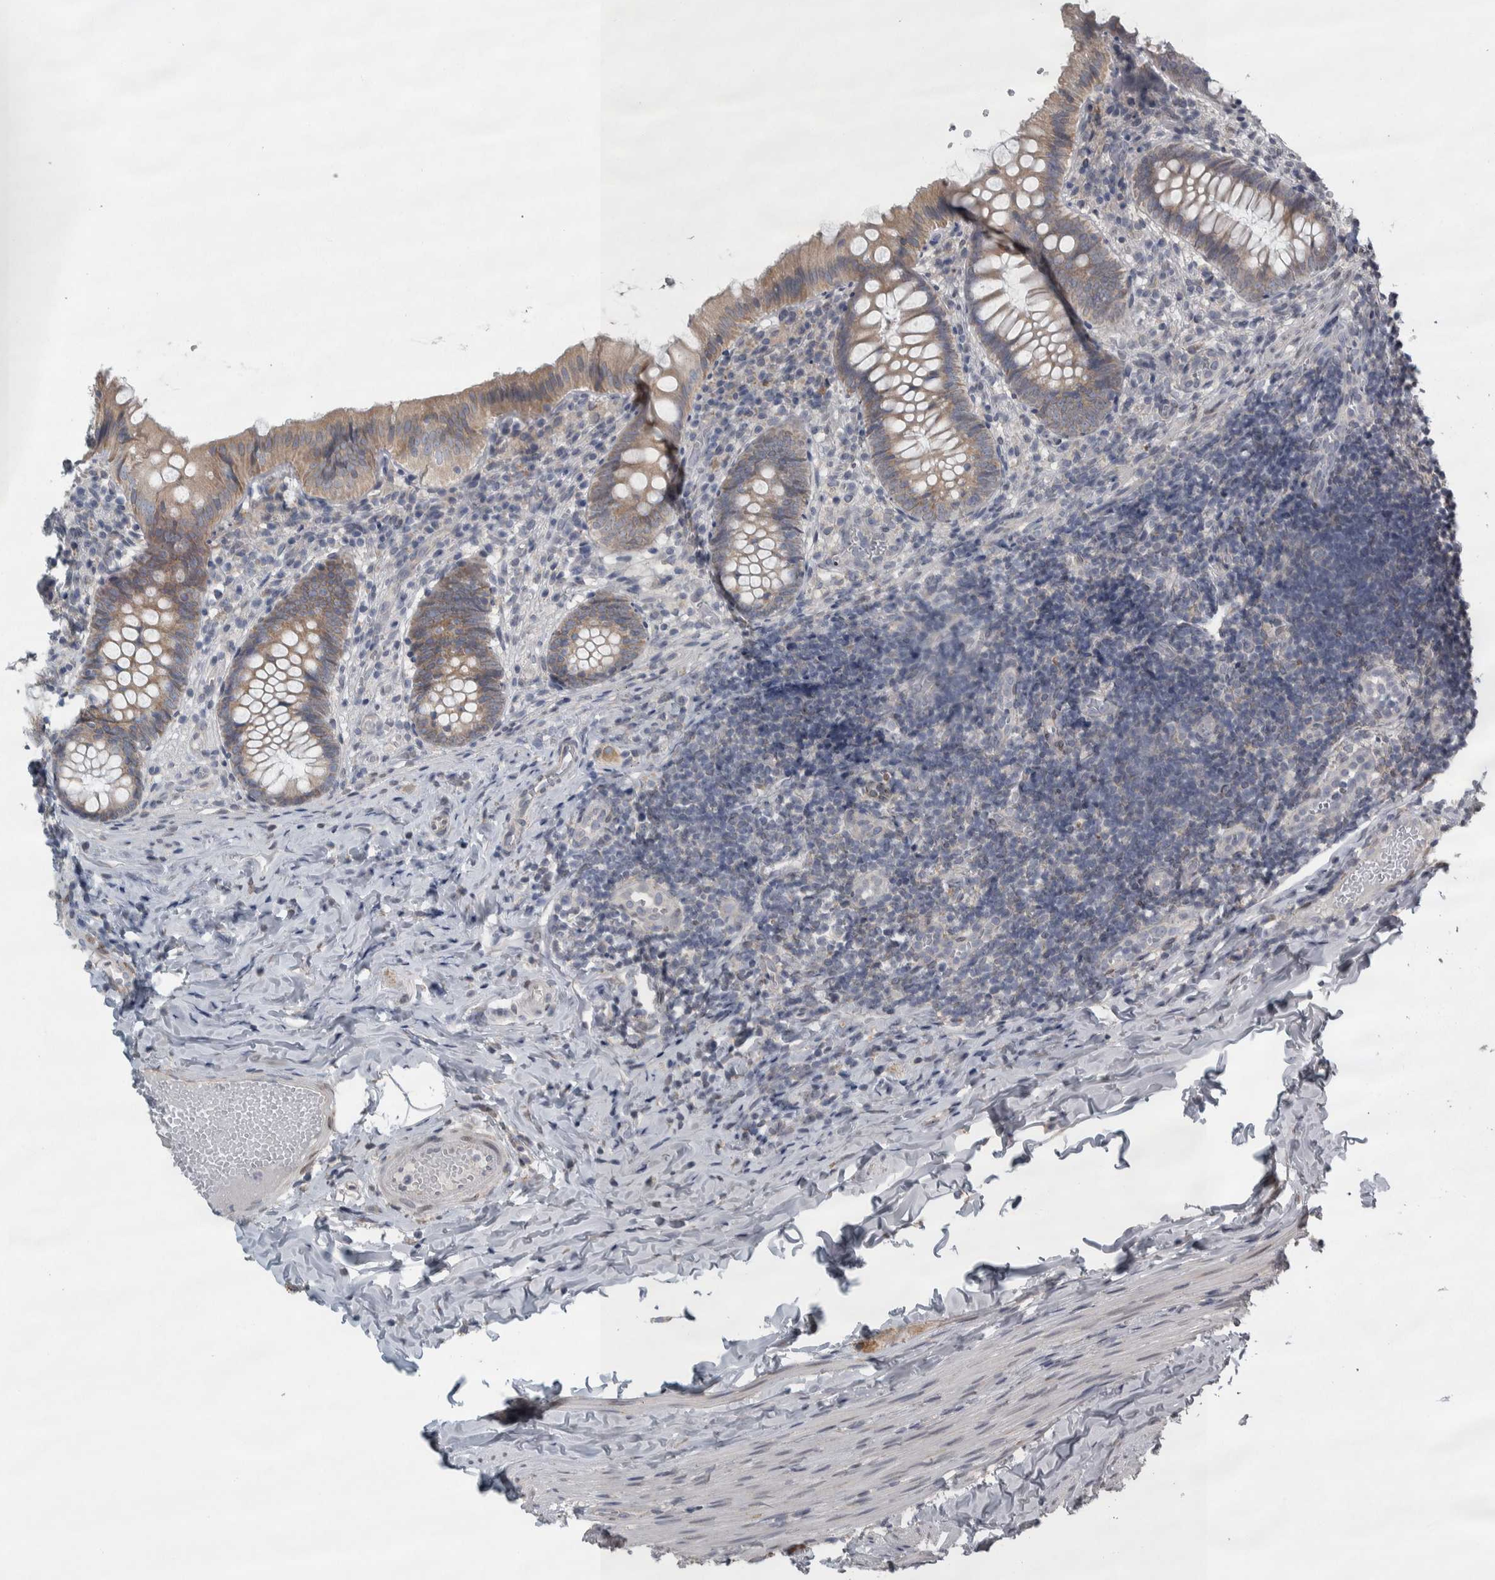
{"staining": {"intensity": "moderate", "quantity": ">75%", "location": "cytoplasmic/membranous"}, "tissue": "appendix", "cell_type": "Glandular cells", "image_type": "normal", "snomed": [{"axis": "morphology", "description": "Normal tissue, NOS"}, {"axis": "topography", "description": "Appendix"}], "caption": "Immunohistochemistry (IHC) (DAB (3,3'-diaminobenzidine)) staining of benign appendix demonstrates moderate cytoplasmic/membranous protein positivity in approximately >75% of glandular cells.", "gene": "SIGMAR1", "patient": {"sex": "male", "age": 8}}